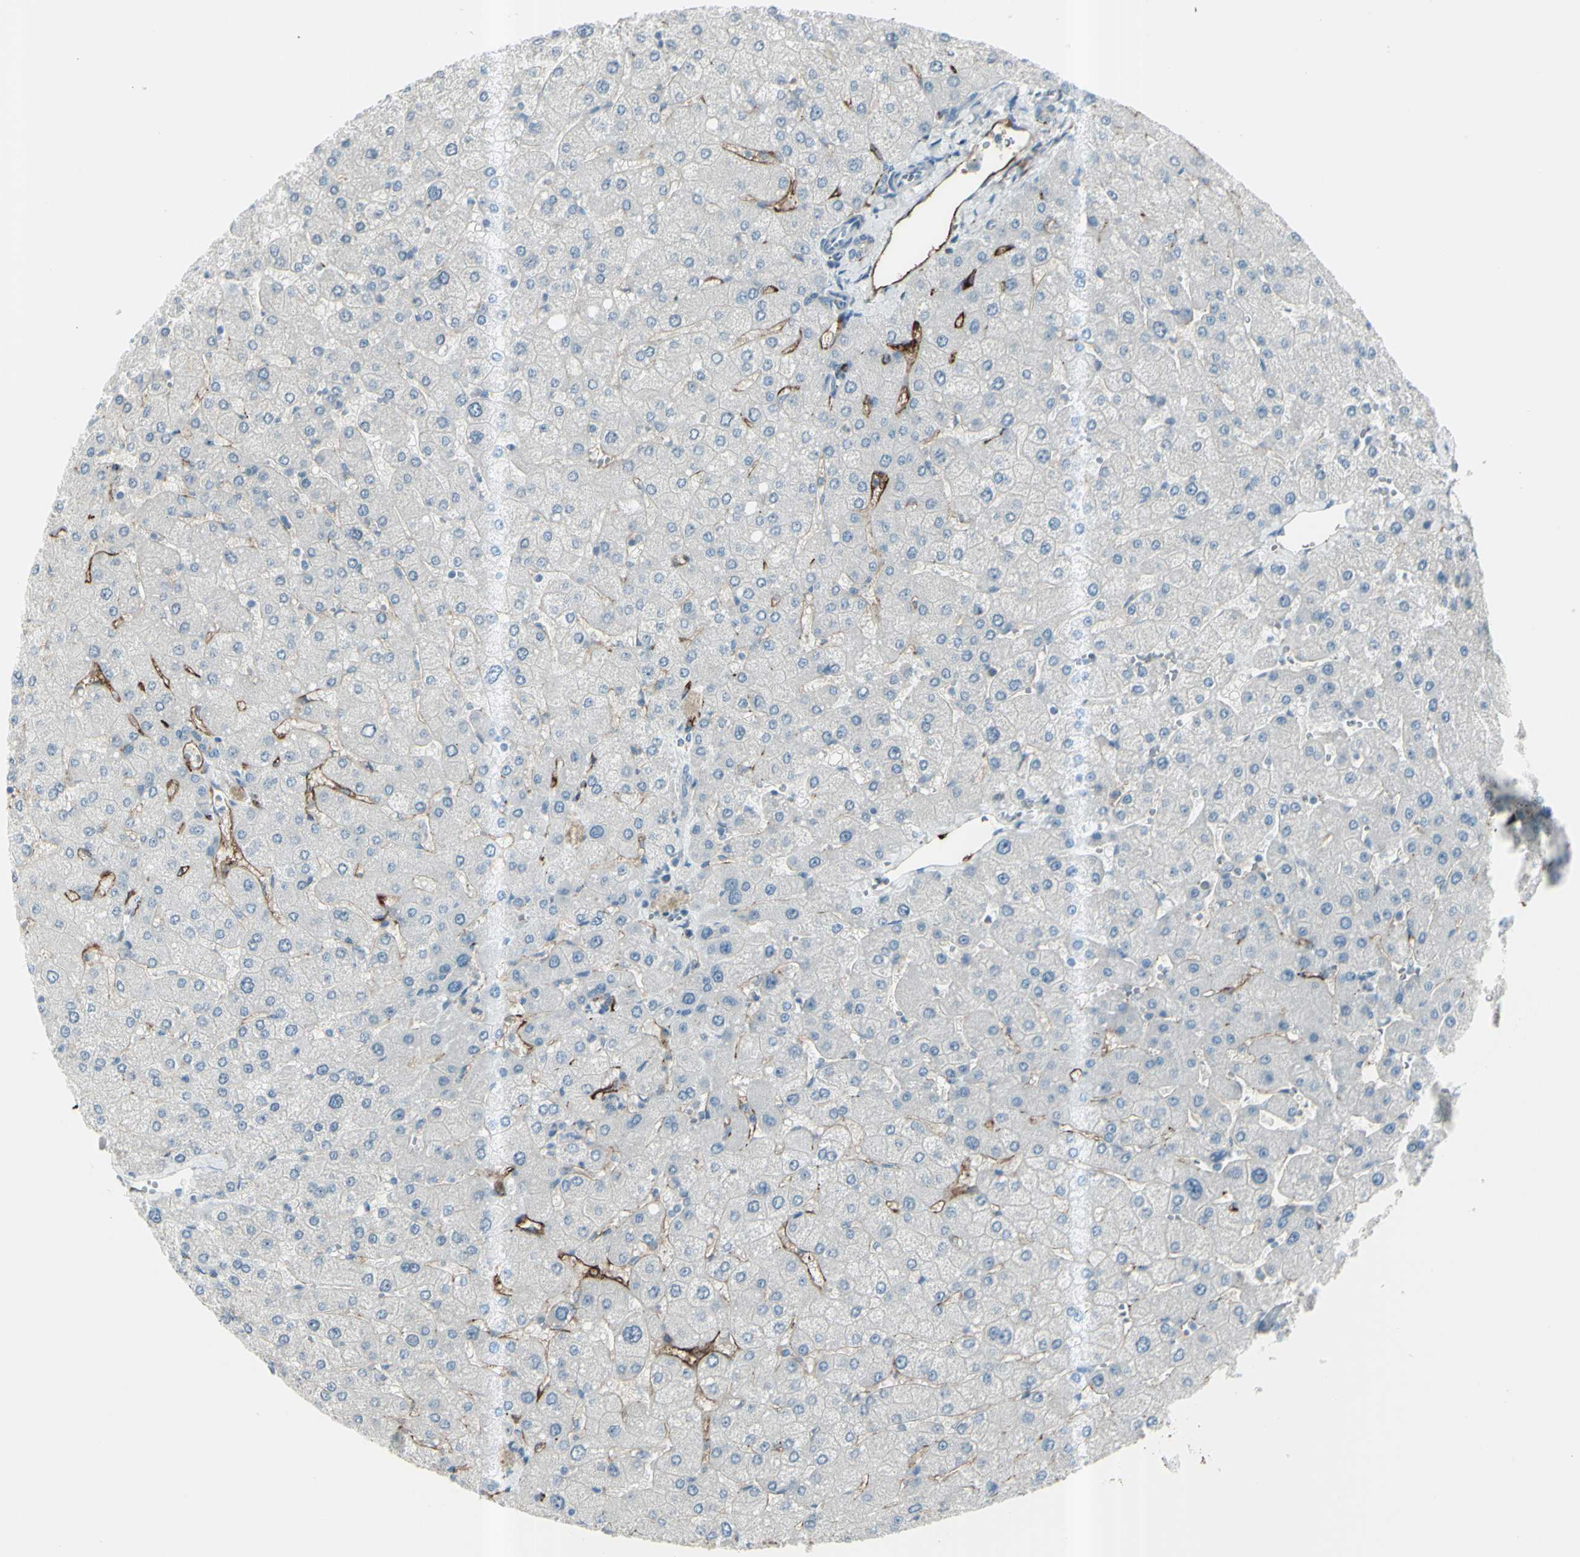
{"staining": {"intensity": "negative", "quantity": "none", "location": "none"}, "tissue": "liver", "cell_type": "Cholangiocytes", "image_type": "normal", "snomed": [{"axis": "morphology", "description": "Normal tissue, NOS"}, {"axis": "topography", "description": "Liver"}], "caption": "Human liver stained for a protein using IHC displays no positivity in cholangiocytes.", "gene": "GPR34", "patient": {"sex": "male", "age": 55}}